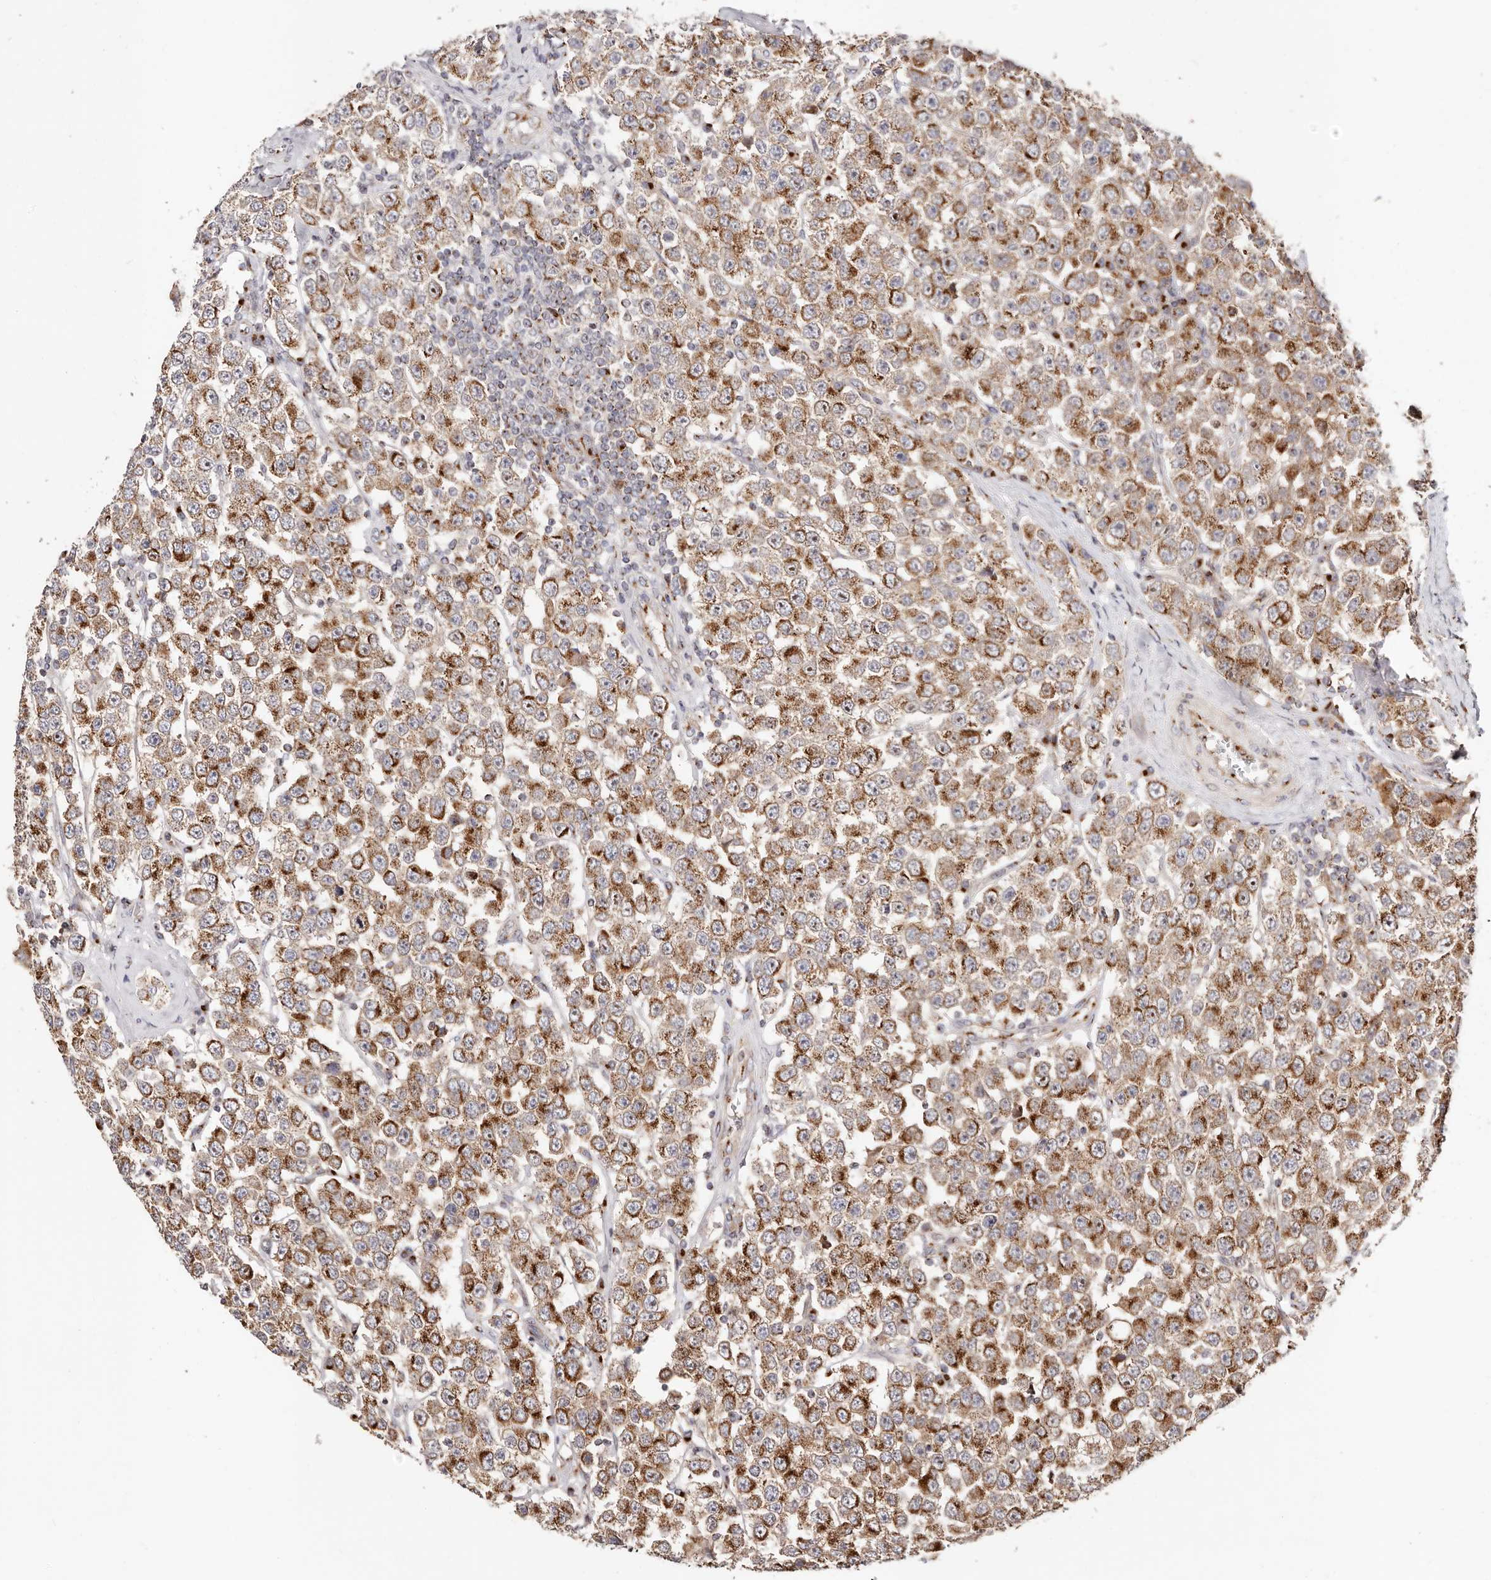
{"staining": {"intensity": "moderate", "quantity": ">75%", "location": "cytoplasmic/membranous"}, "tissue": "testis cancer", "cell_type": "Tumor cells", "image_type": "cancer", "snomed": [{"axis": "morphology", "description": "Seminoma, NOS"}, {"axis": "topography", "description": "Testis"}], "caption": "High-magnification brightfield microscopy of seminoma (testis) stained with DAB (brown) and counterstained with hematoxylin (blue). tumor cells exhibit moderate cytoplasmic/membranous positivity is present in approximately>75% of cells.", "gene": "MAPK6", "patient": {"sex": "male", "age": 28}}